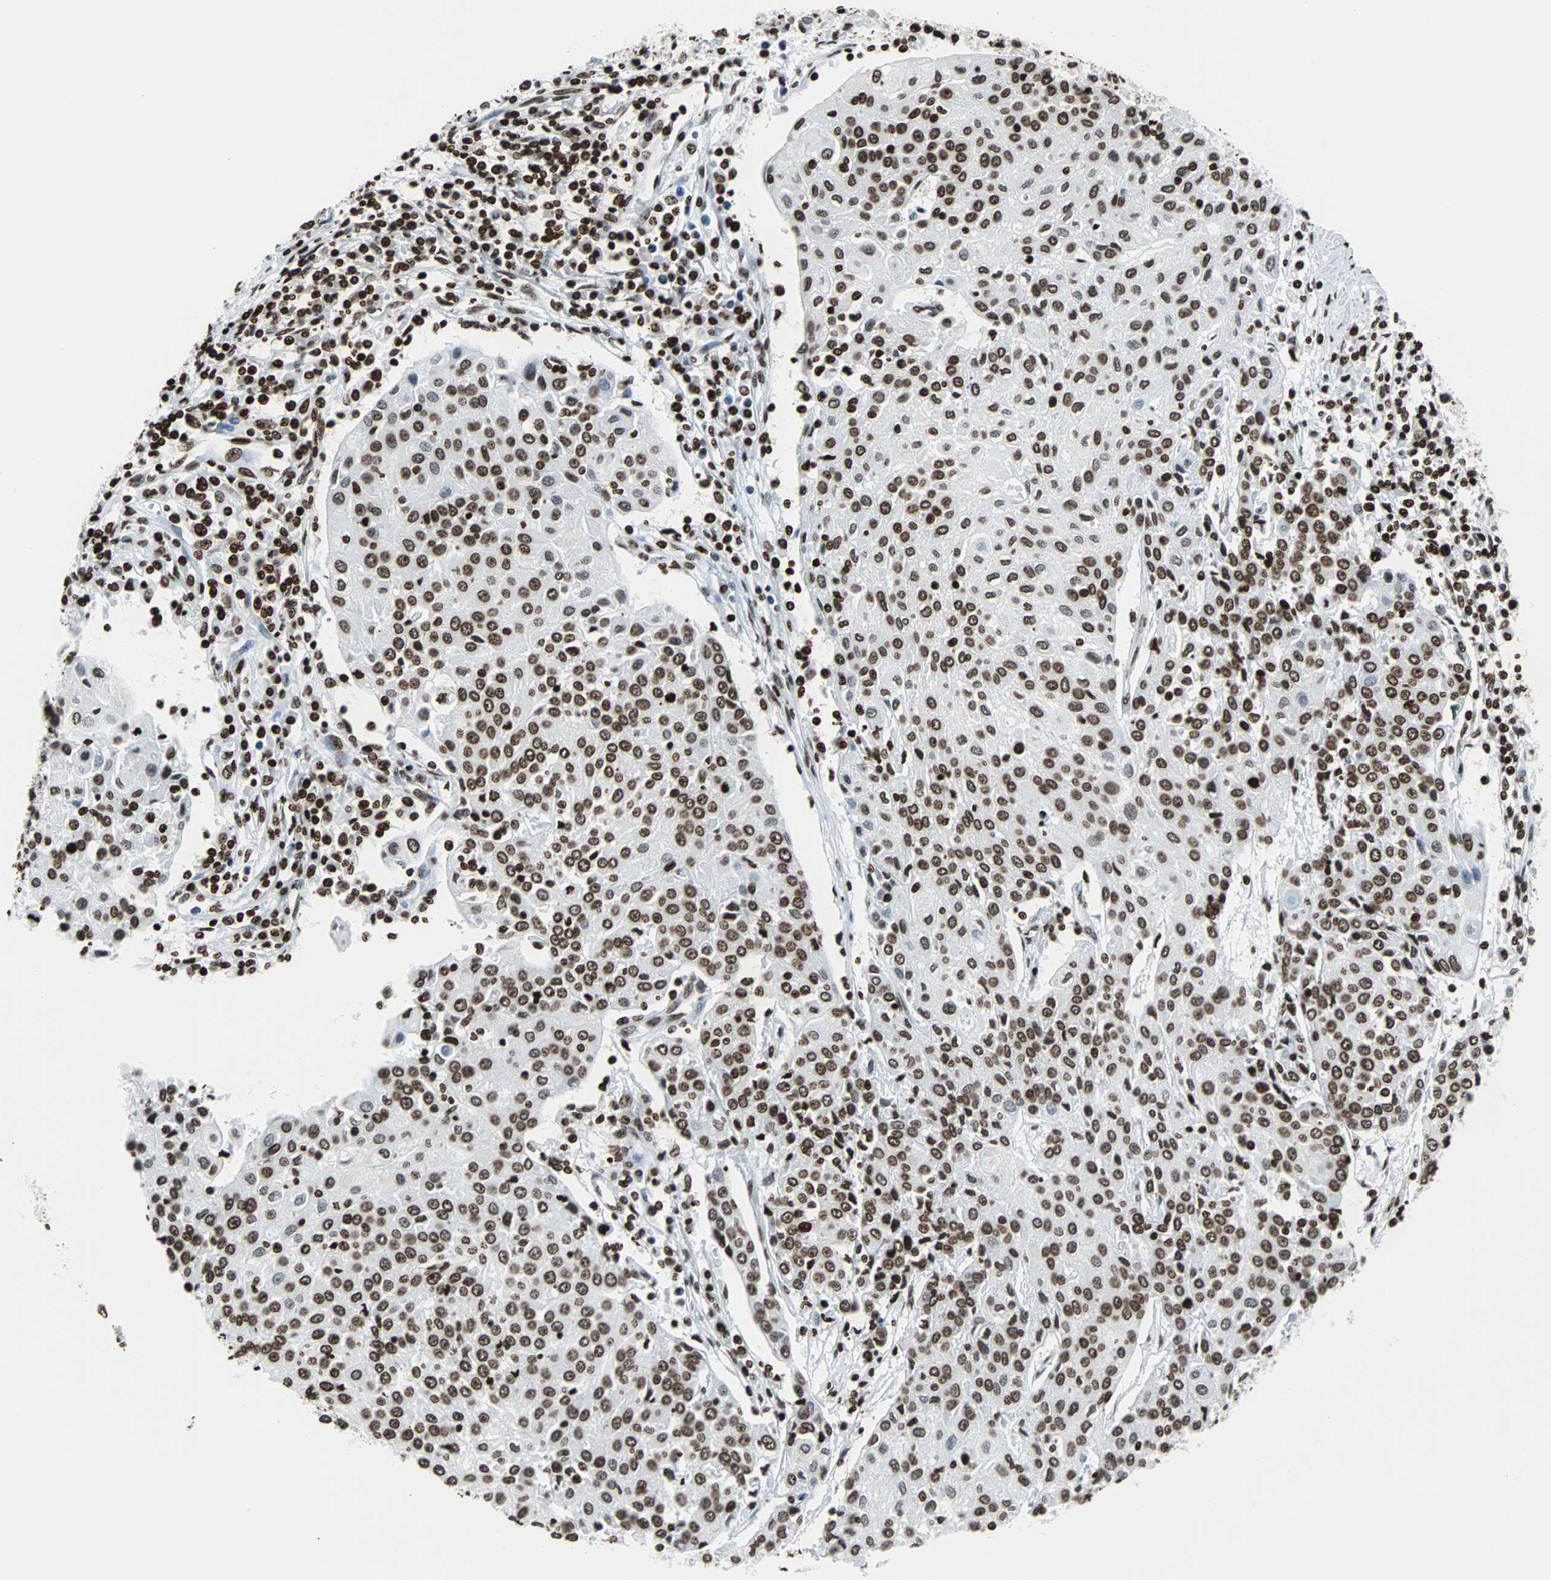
{"staining": {"intensity": "strong", "quantity": ">75%", "location": "nuclear"}, "tissue": "urothelial cancer", "cell_type": "Tumor cells", "image_type": "cancer", "snomed": [{"axis": "morphology", "description": "Urothelial carcinoma, High grade"}, {"axis": "topography", "description": "Urinary bladder"}], "caption": "Protein expression analysis of human urothelial cancer reveals strong nuclear expression in approximately >75% of tumor cells.", "gene": "H2BC18", "patient": {"sex": "female", "age": 85}}